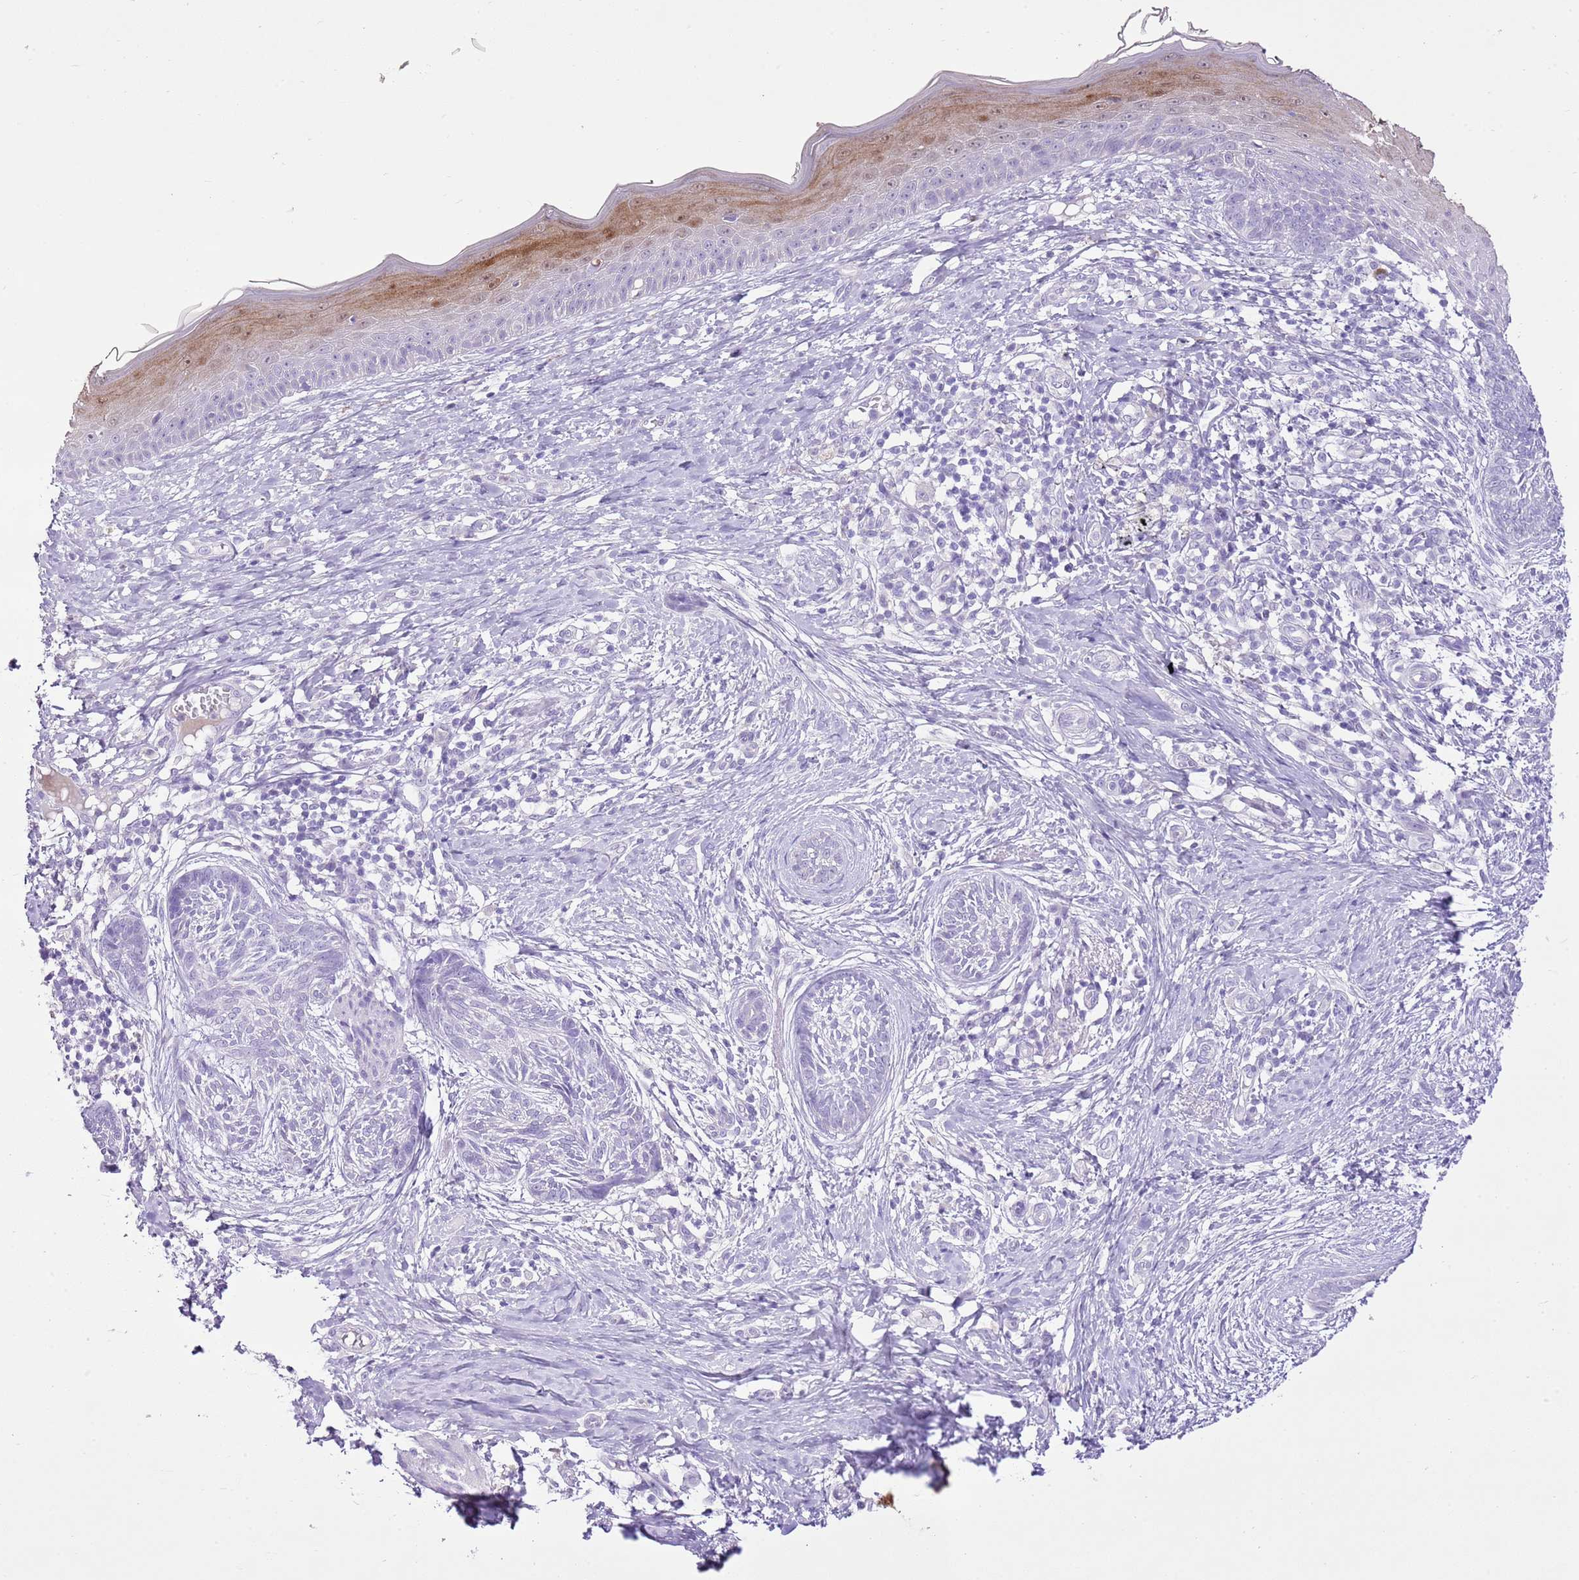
{"staining": {"intensity": "negative", "quantity": "none", "location": "none"}, "tissue": "skin cancer", "cell_type": "Tumor cells", "image_type": "cancer", "snomed": [{"axis": "morphology", "description": "Basal cell carcinoma"}, {"axis": "topography", "description": "Skin"}], "caption": "Tumor cells show no significant protein expression in basal cell carcinoma (skin). Brightfield microscopy of immunohistochemistry stained with DAB (brown) and hematoxylin (blue), captured at high magnification.", "gene": "XPO7", "patient": {"sex": "male", "age": 73}}